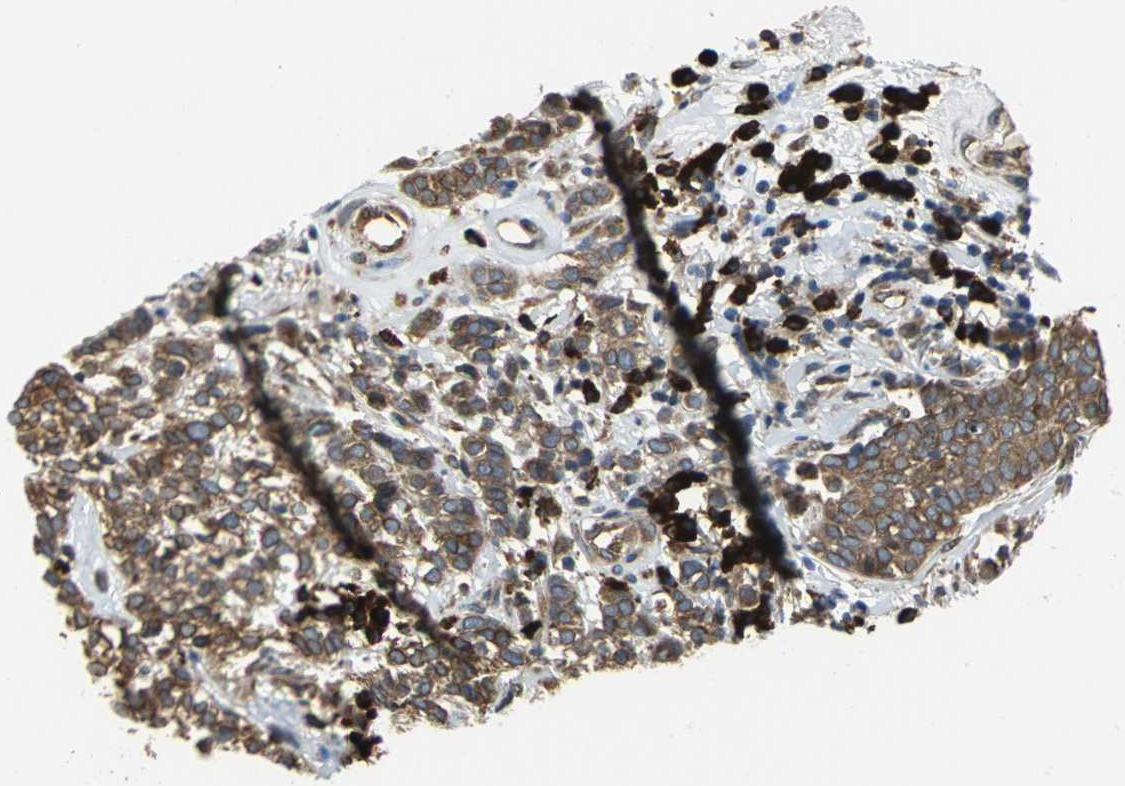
{"staining": {"intensity": "strong", "quantity": ">75%", "location": "cytoplasmic/membranous"}, "tissue": "head and neck cancer", "cell_type": "Tumor cells", "image_type": "cancer", "snomed": [{"axis": "morphology", "description": "Adenocarcinoma, NOS"}, {"axis": "topography", "description": "Salivary gland"}, {"axis": "topography", "description": "Head-Neck"}], "caption": "Tumor cells display high levels of strong cytoplasmic/membranous expression in about >75% of cells in human adenocarcinoma (head and neck).", "gene": "SYVN1", "patient": {"sex": "female", "age": 65}}